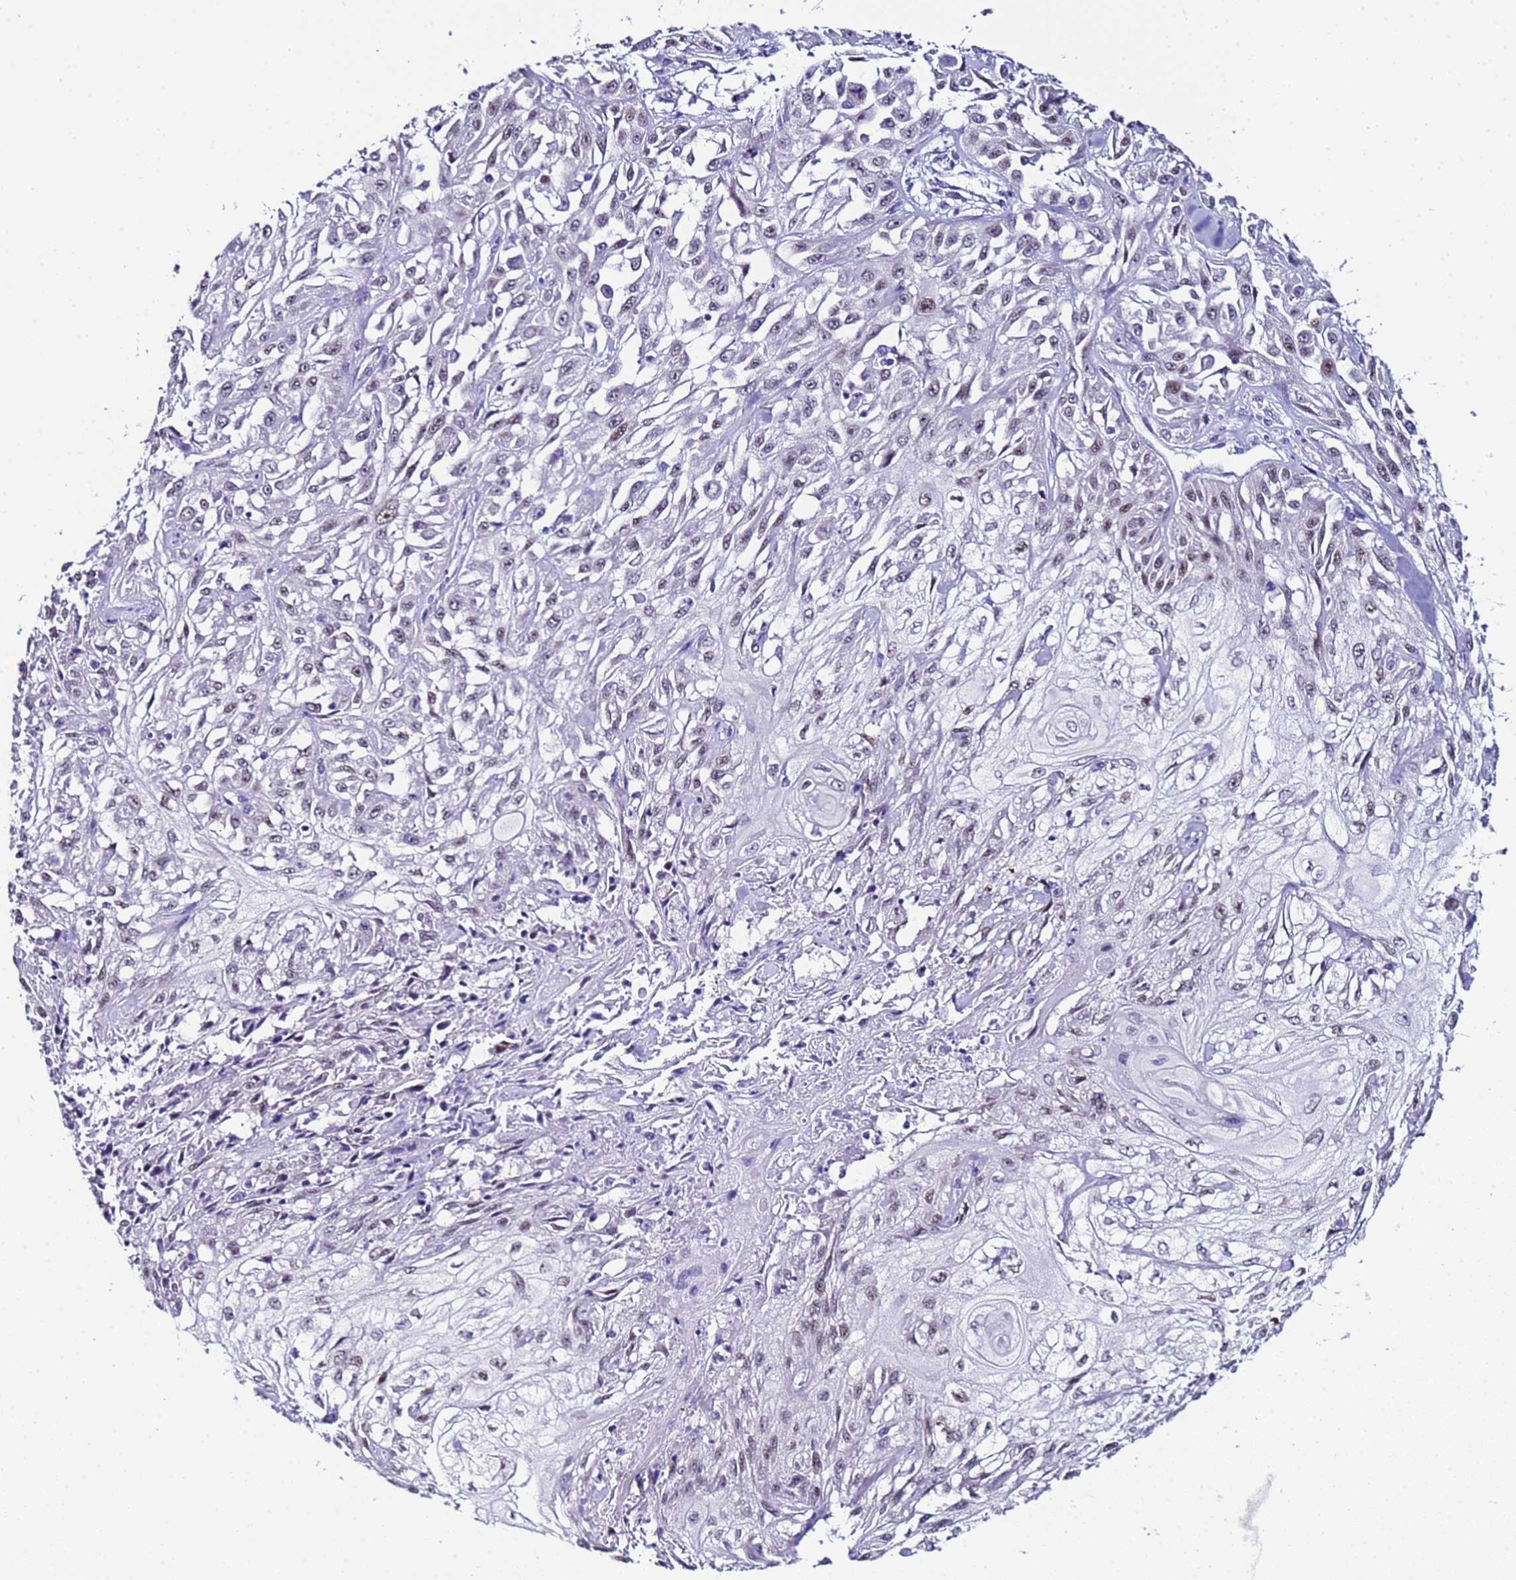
{"staining": {"intensity": "weak", "quantity": ">75%", "location": "nuclear"}, "tissue": "skin cancer", "cell_type": "Tumor cells", "image_type": "cancer", "snomed": [{"axis": "morphology", "description": "Squamous cell carcinoma, NOS"}, {"axis": "morphology", "description": "Squamous cell carcinoma, metastatic, NOS"}, {"axis": "topography", "description": "Skin"}, {"axis": "topography", "description": "Lymph node"}], "caption": "DAB (3,3'-diaminobenzidine) immunohistochemical staining of skin cancer demonstrates weak nuclear protein staining in approximately >75% of tumor cells.", "gene": "BCL7A", "patient": {"sex": "male", "age": 75}}